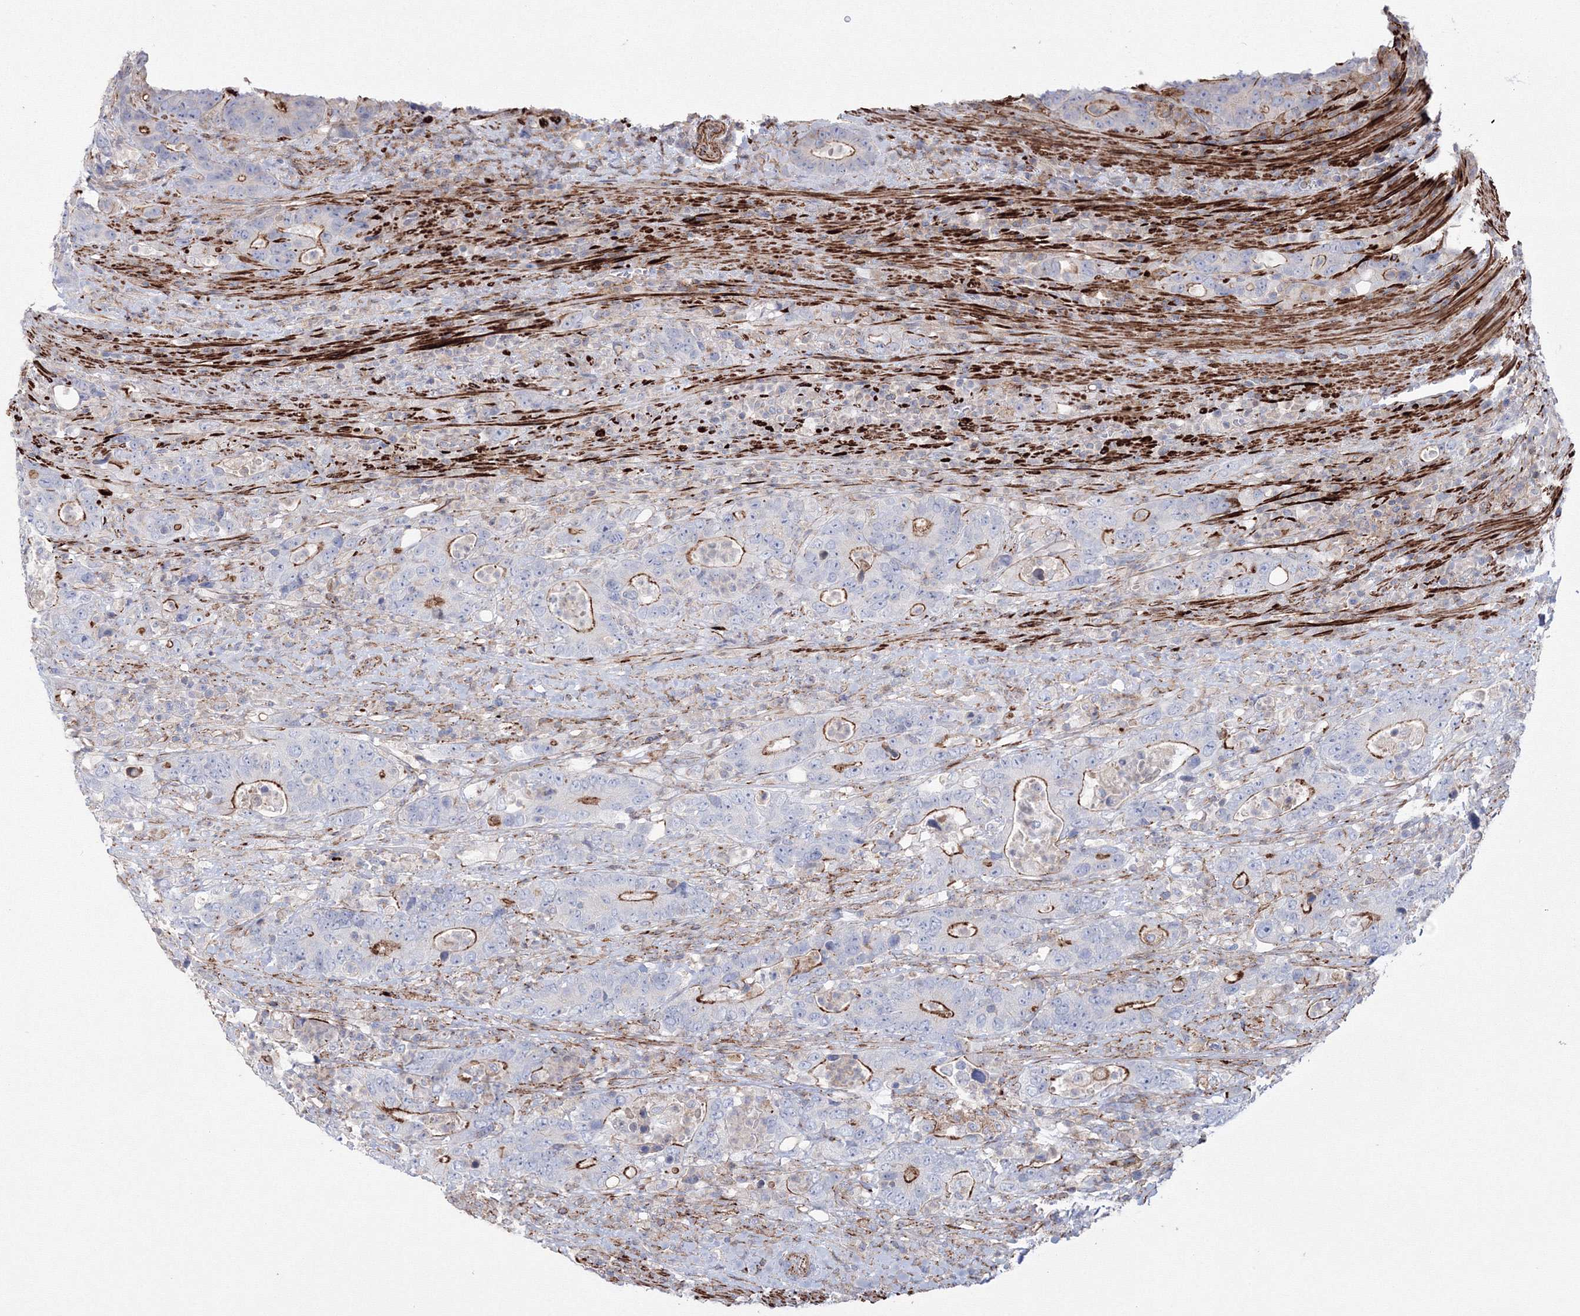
{"staining": {"intensity": "moderate", "quantity": ">75%", "location": "cytoplasmic/membranous"}, "tissue": "colorectal cancer", "cell_type": "Tumor cells", "image_type": "cancer", "snomed": [{"axis": "morphology", "description": "Adenocarcinoma, NOS"}, {"axis": "topography", "description": "Colon"}], "caption": "Tumor cells exhibit moderate cytoplasmic/membranous staining in about >75% of cells in colorectal cancer (adenocarcinoma).", "gene": "GPR82", "patient": {"sex": "female", "age": 75}}